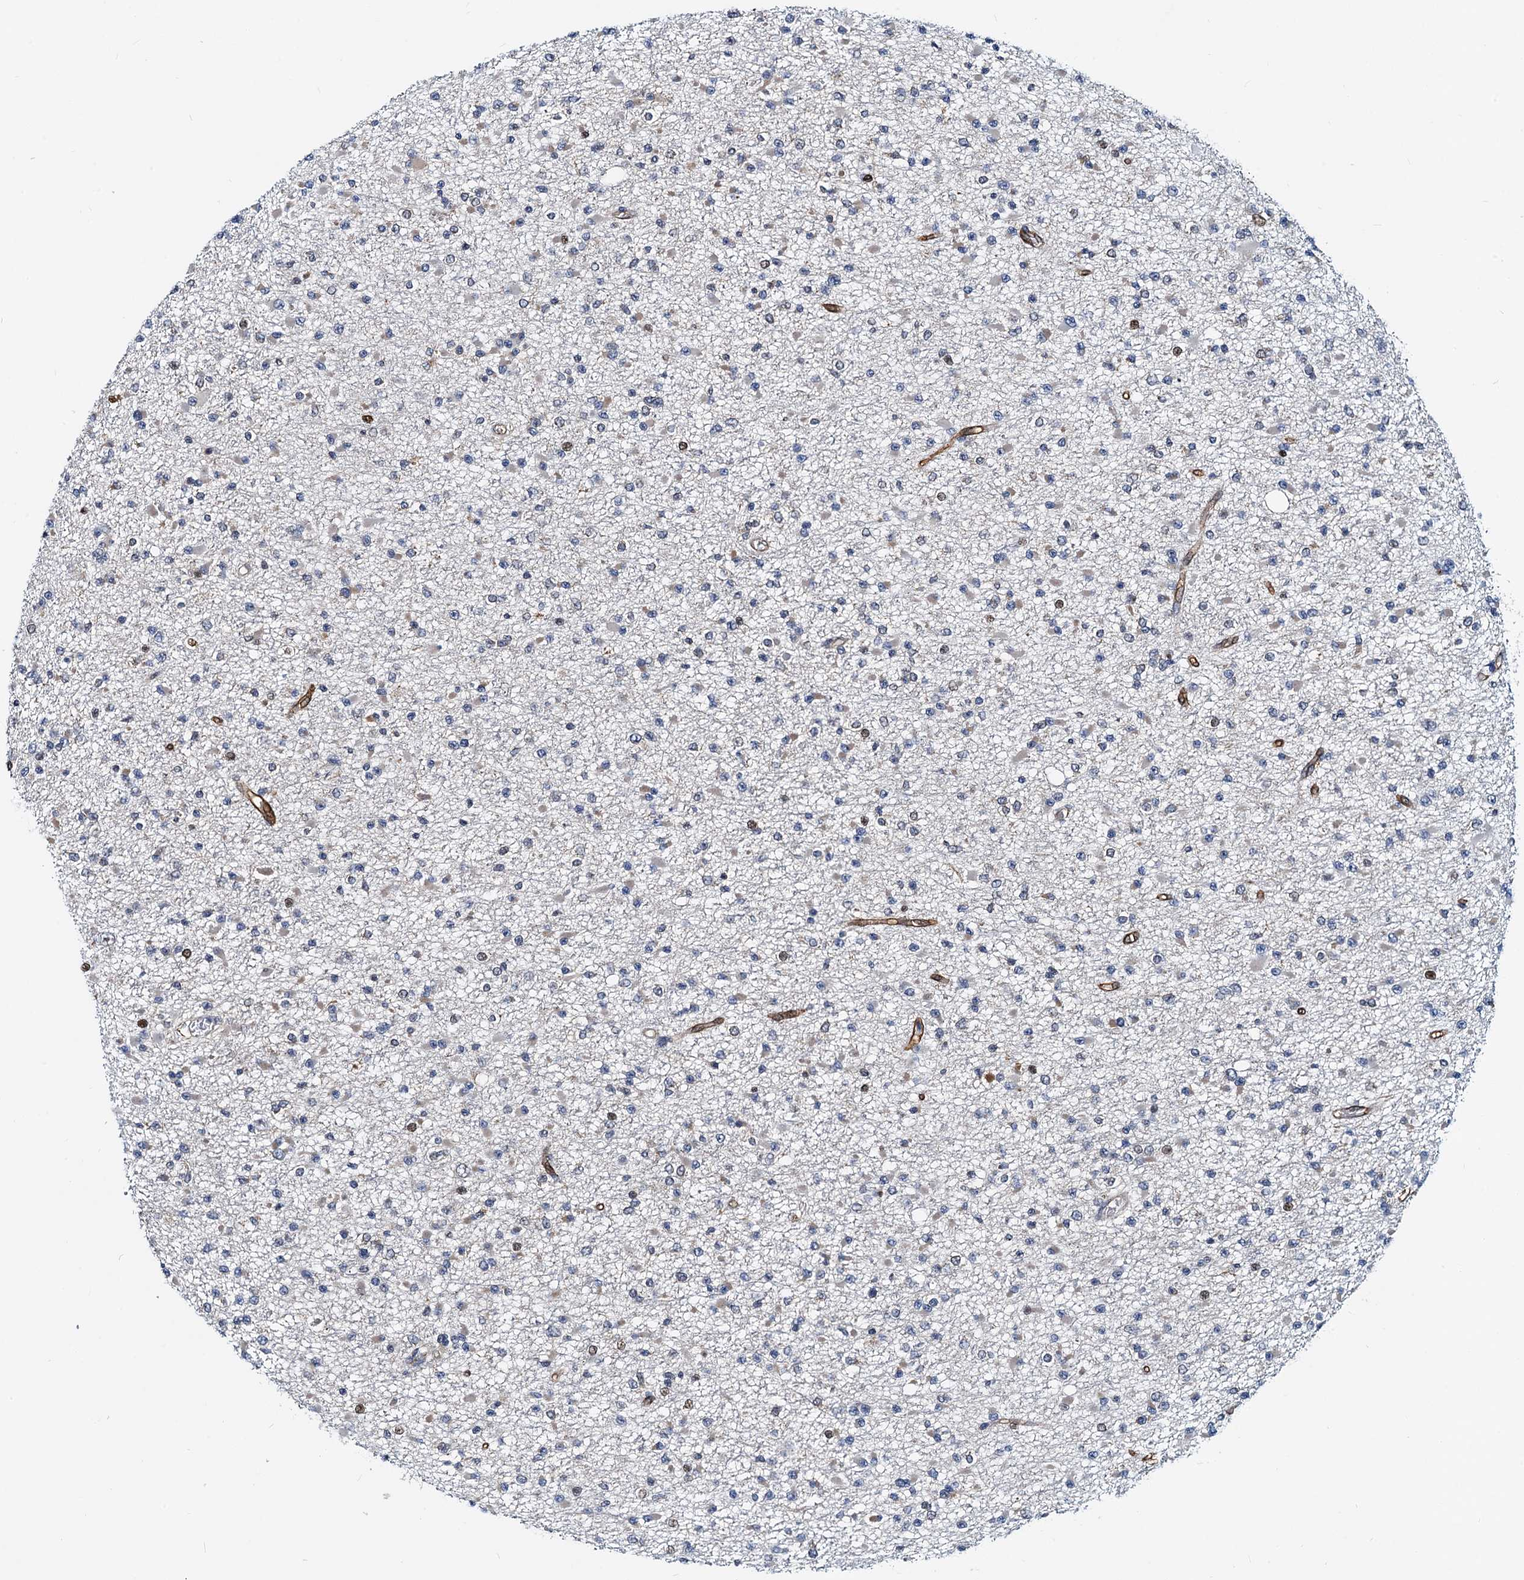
{"staining": {"intensity": "moderate", "quantity": "<25%", "location": "nuclear"}, "tissue": "glioma", "cell_type": "Tumor cells", "image_type": "cancer", "snomed": [{"axis": "morphology", "description": "Glioma, malignant, Low grade"}, {"axis": "topography", "description": "Brain"}], "caption": "Glioma was stained to show a protein in brown. There is low levels of moderate nuclear positivity in approximately <25% of tumor cells. Using DAB (3,3'-diaminobenzidine) (brown) and hematoxylin (blue) stains, captured at high magnification using brightfield microscopy.", "gene": "PTGES3", "patient": {"sex": "female", "age": 22}}